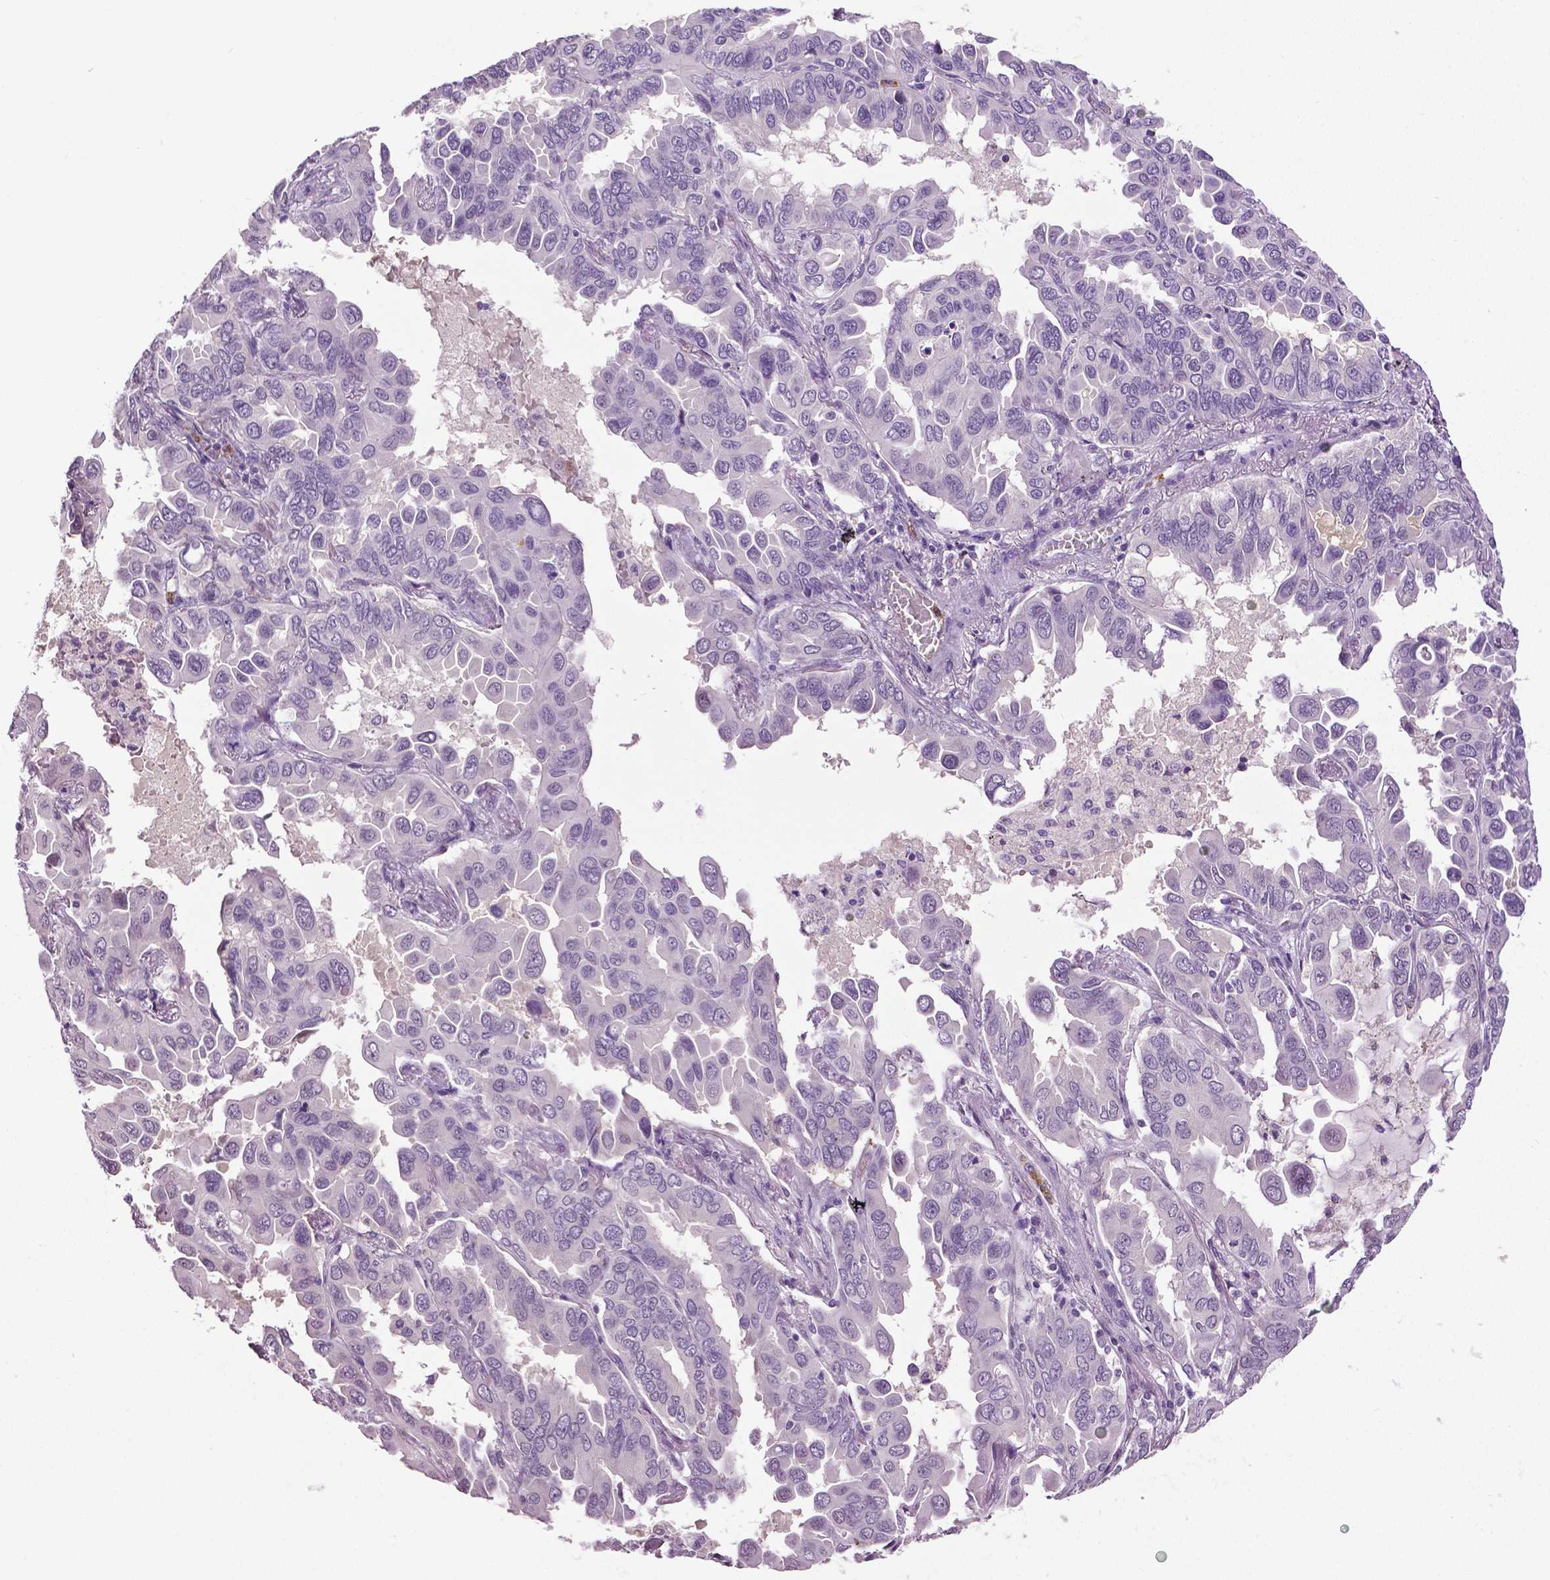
{"staining": {"intensity": "negative", "quantity": "none", "location": "none"}, "tissue": "lung cancer", "cell_type": "Tumor cells", "image_type": "cancer", "snomed": [{"axis": "morphology", "description": "Adenocarcinoma, NOS"}, {"axis": "topography", "description": "Lung"}], "caption": "Tumor cells show no significant positivity in lung adenocarcinoma. (Brightfield microscopy of DAB (3,3'-diaminobenzidine) IHC at high magnification).", "gene": "PTPN5", "patient": {"sex": "male", "age": 64}}